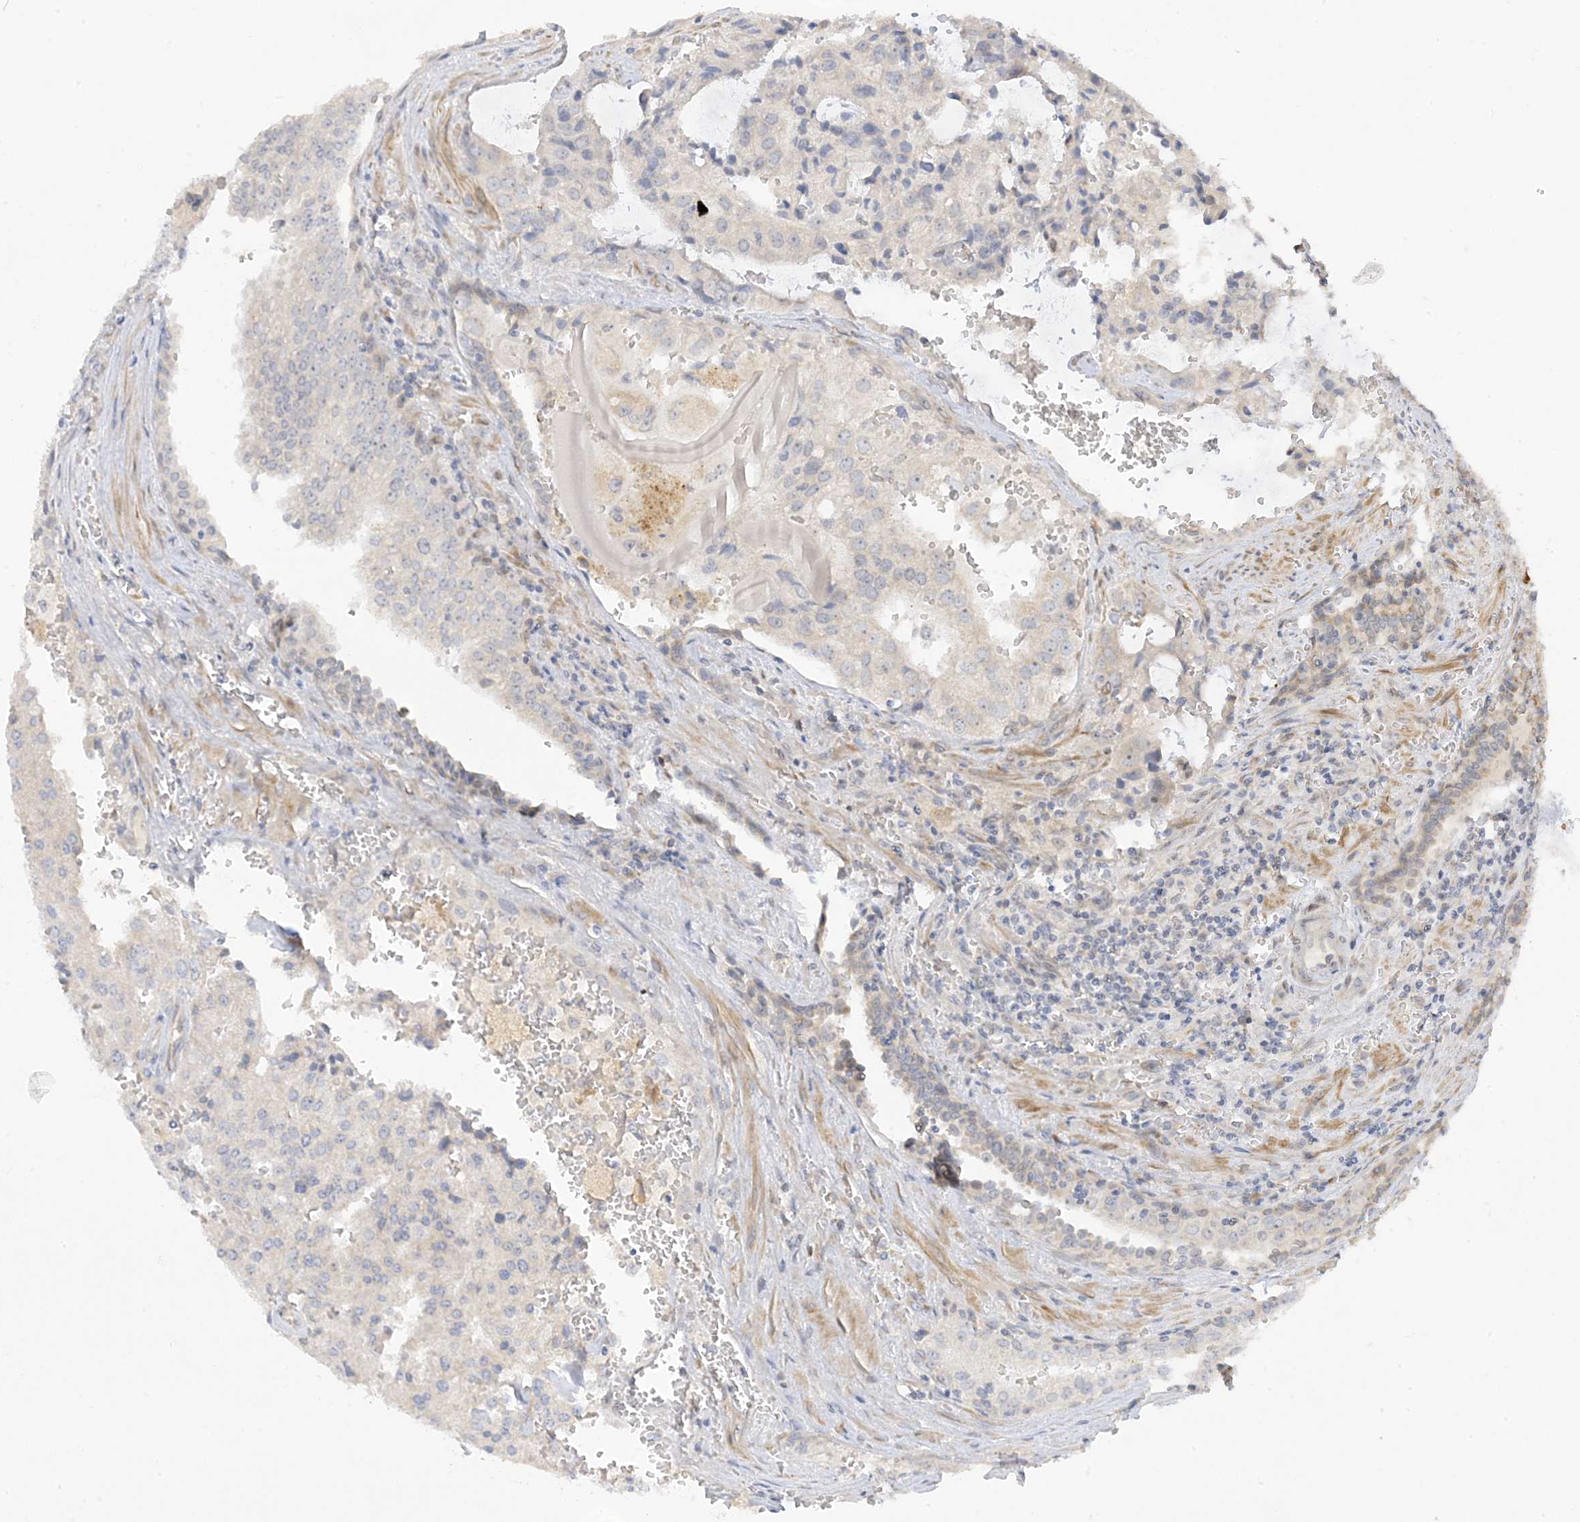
{"staining": {"intensity": "negative", "quantity": "none", "location": "none"}, "tissue": "prostate cancer", "cell_type": "Tumor cells", "image_type": "cancer", "snomed": [{"axis": "morphology", "description": "Adenocarcinoma, High grade"}, {"axis": "topography", "description": "Prostate"}], "caption": "Tumor cells are negative for brown protein staining in prostate cancer (adenocarcinoma (high-grade)). (DAB (3,3'-diaminobenzidine) immunohistochemistry (IHC), high magnification).", "gene": "ECM2", "patient": {"sex": "male", "age": 68}}